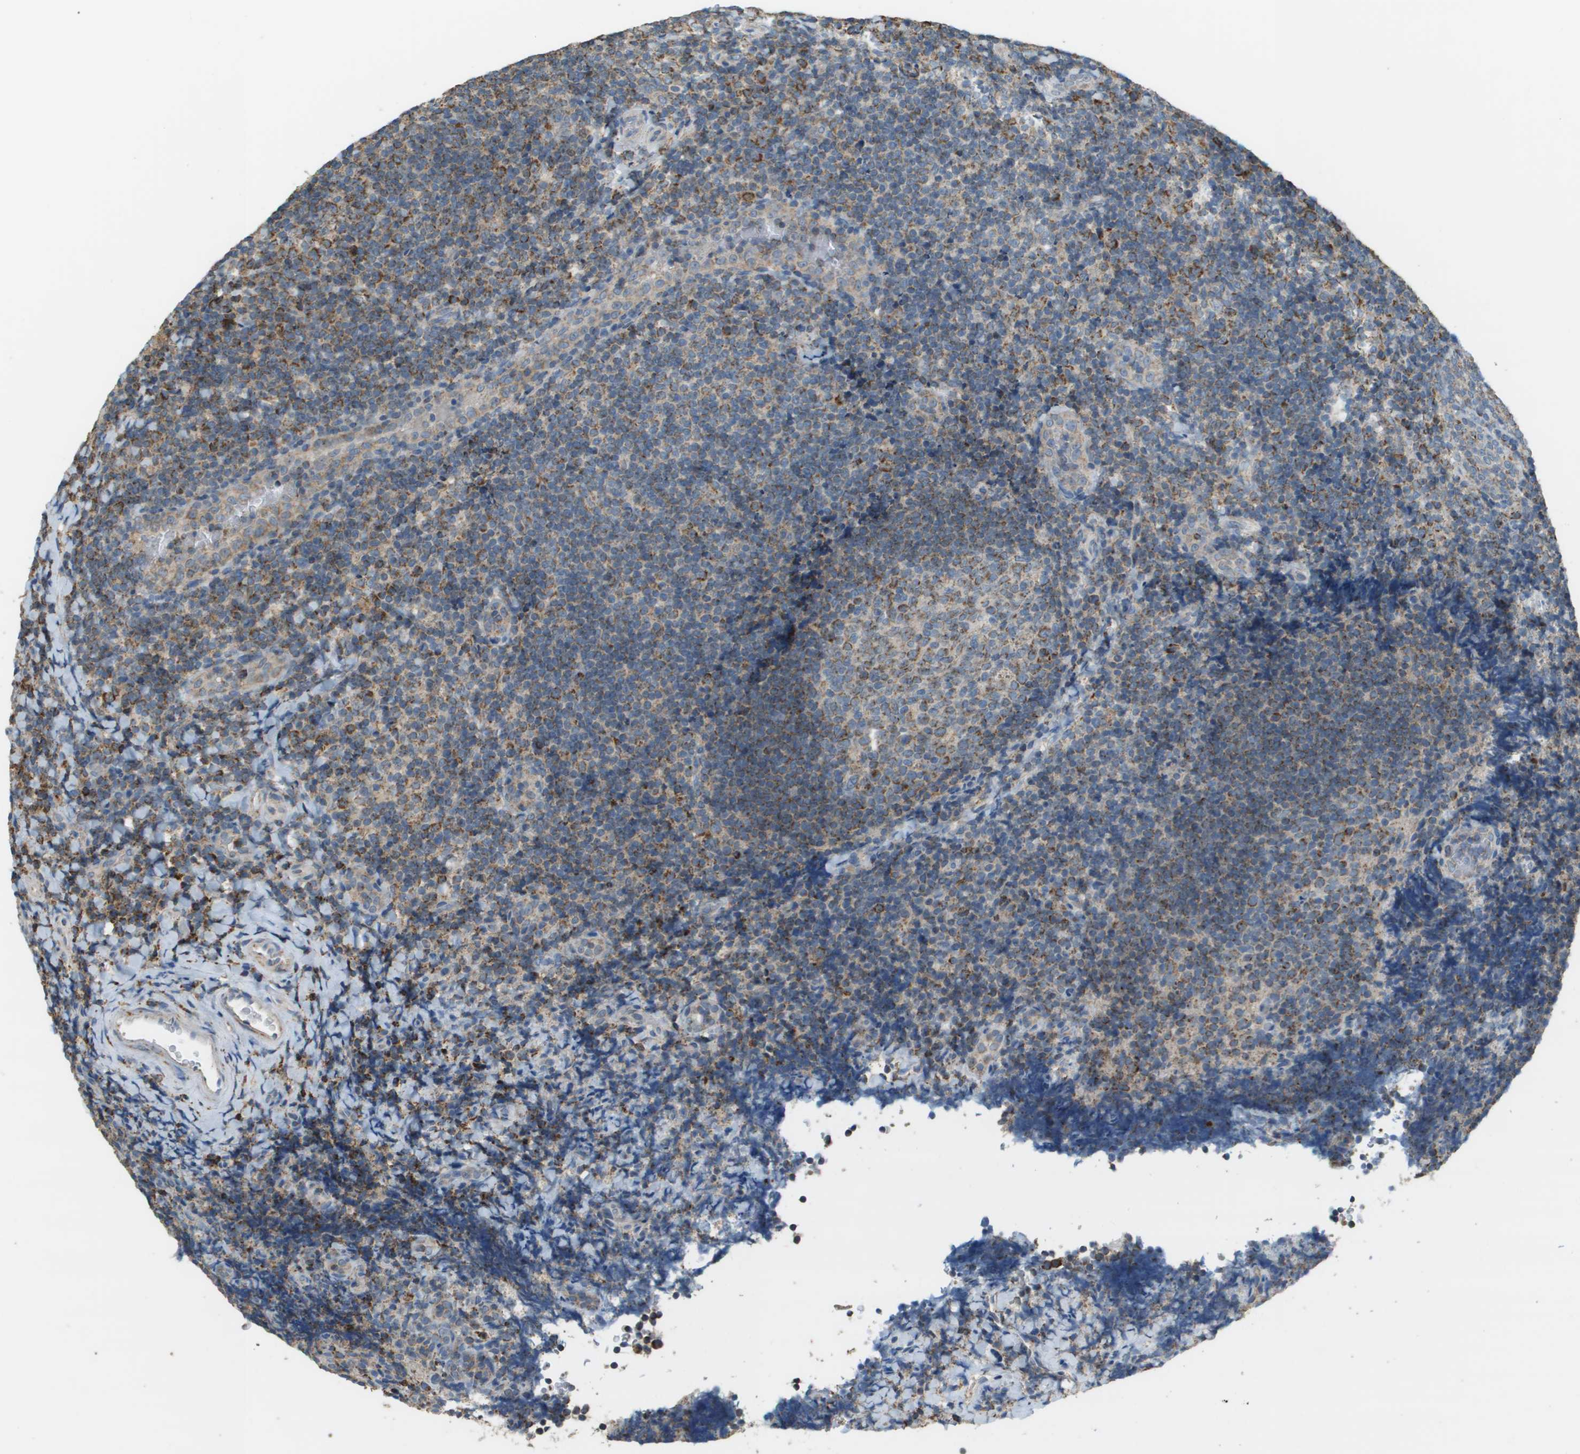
{"staining": {"intensity": "moderate", "quantity": "25%-75%", "location": "cytoplasmic/membranous"}, "tissue": "tonsil", "cell_type": "Germinal center cells", "image_type": "normal", "snomed": [{"axis": "morphology", "description": "Normal tissue, NOS"}, {"axis": "topography", "description": "Tonsil"}], "caption": "Immunohistochemistry (DAB (3,3'-diaminobenzidine)) staining of benign tonsil shows moderate cytoplasmic/membranous protein positivity in about 25%-75% of germinal center cells.", "gene": "FH", "patient": {"sex": "male", "age": 37}}